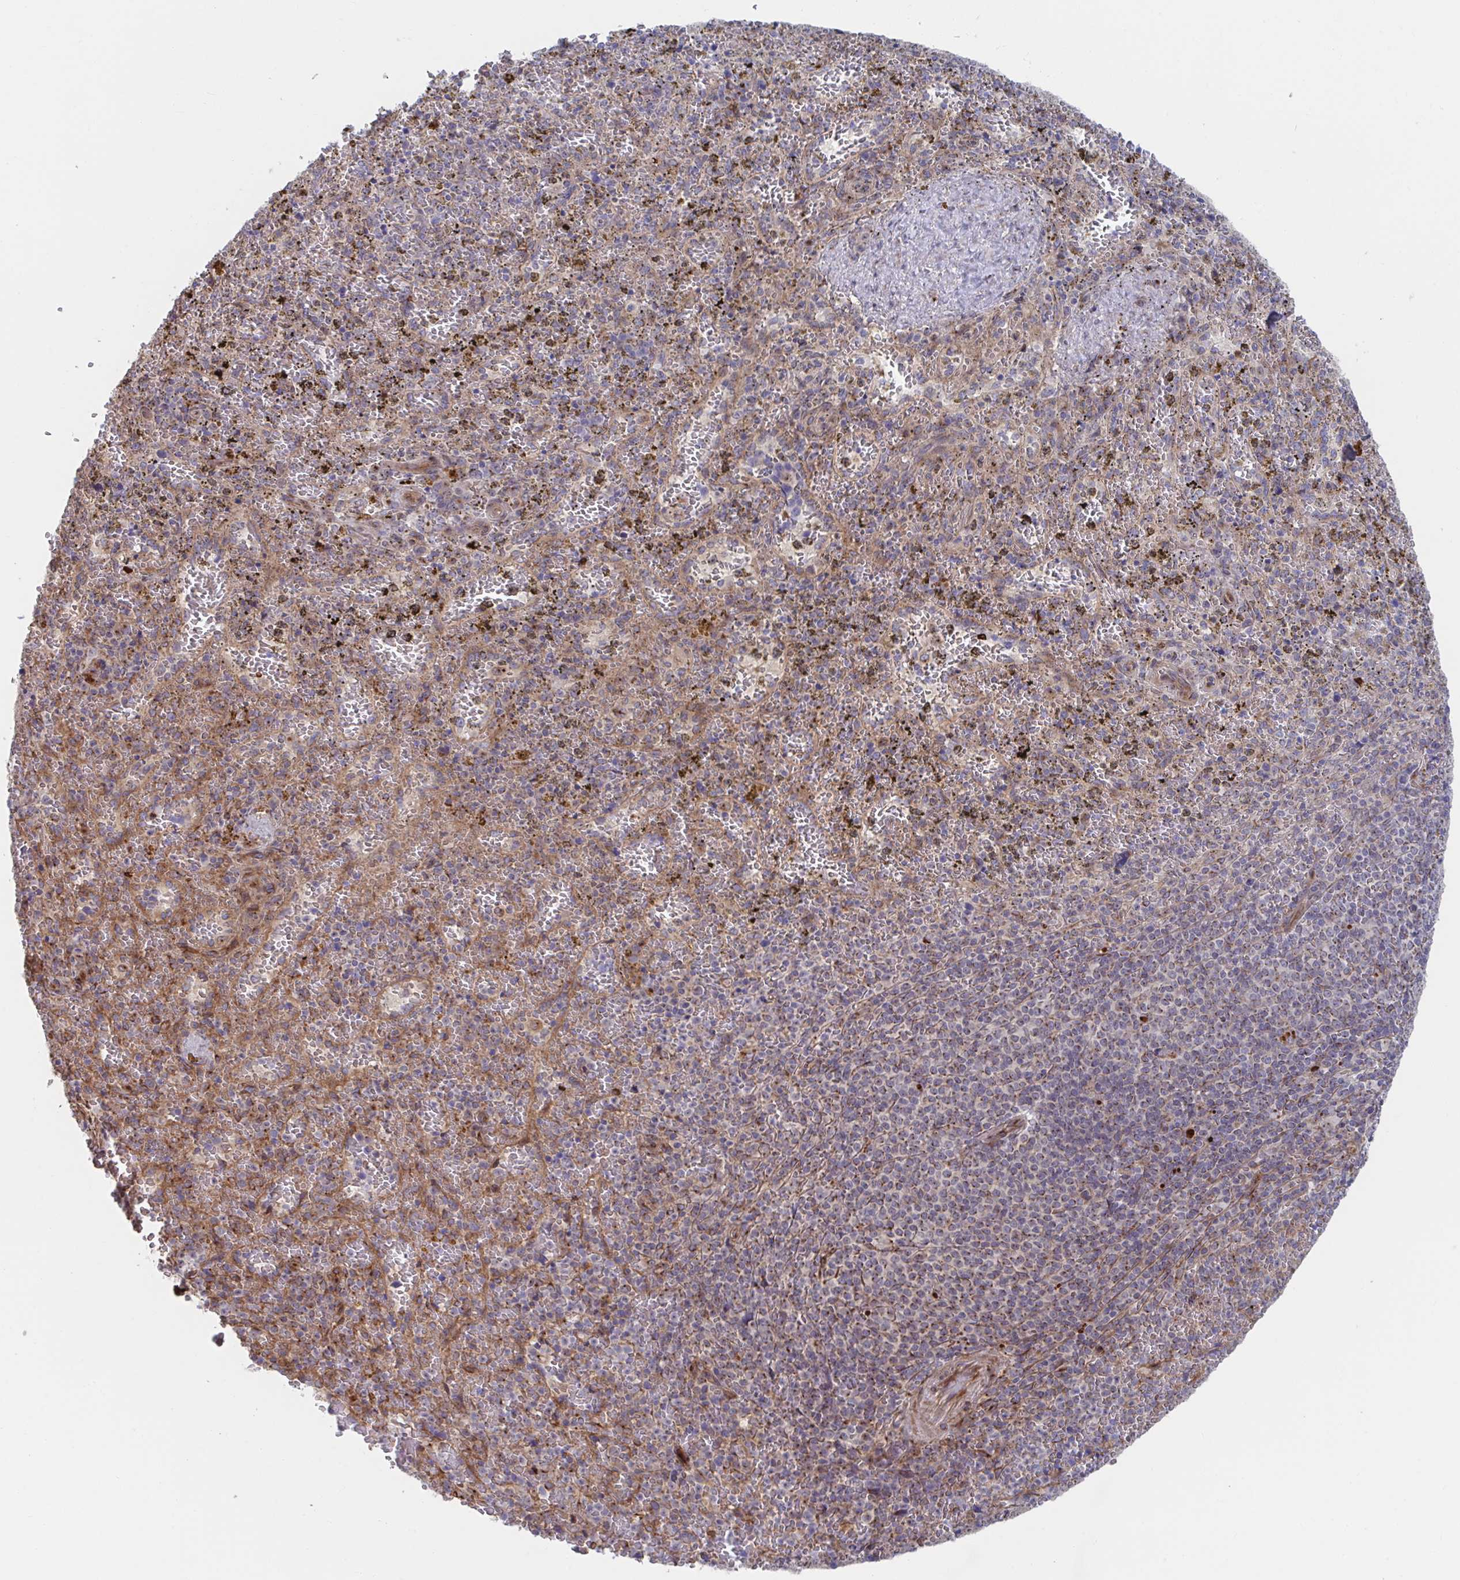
{"staining": {"intensity": "moderate", "quantity": "<25%", "location": "cytoplasmic/membranous"}, "tissue": "spleen", "cell_type": "Cells in red pulp", "image_type": "normal", "snomed": [{"axis": "morphology", "description": "Normal tissue, NOS"}, {"axis": "topography", "description": "Spleen"}], "caption": "This photomicrograph displays immunohistochemistry staining of normal spleen, with low moderate cytoplasmic/membranous positivity in about <25% of cells in red pulp.", "gene": "FJX1", "patient": {"sex": "female", "age": 50}}